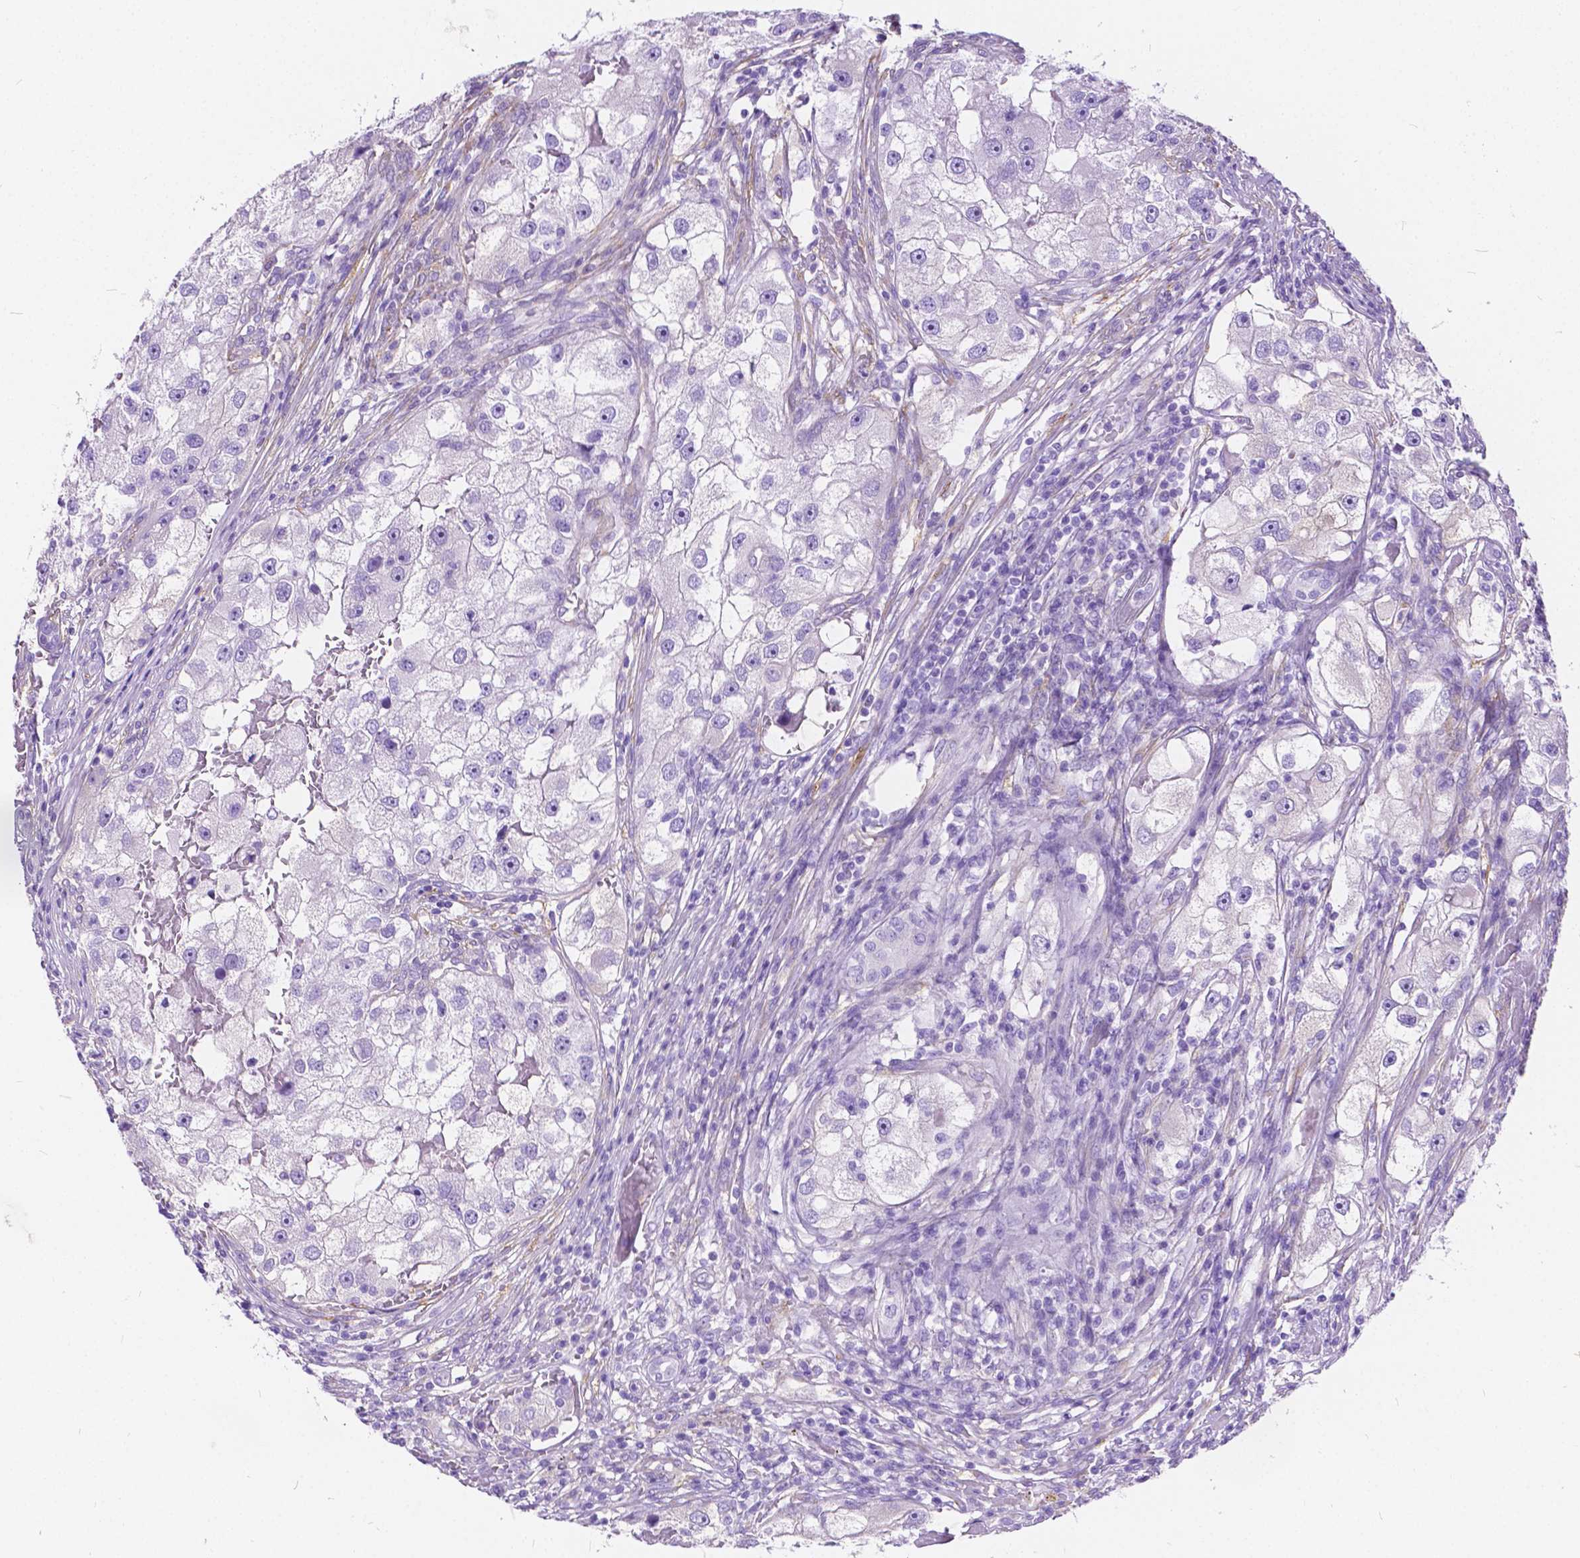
{"staining": {"intensity": "negative", "quantity": "none", "location": "none"}, "tissue": "renal cancer", "cell_type": "Tumor cells", "image_type": "cancer", "snomed": [{"axis": "morphology", "description": "Adenocarcinoma, NOS"}, {"axis": "topography", "description": "Kidney"}], "caption": "Tumor cells show no significant staining in renal cancer (adenocarcinoma). (Brightfield microscopy of DAB (3,3'-diaminobenzidine) IHC at high magnification).", "gene": "CHRM1", "patient": {"sex": "male", "age": 63}}